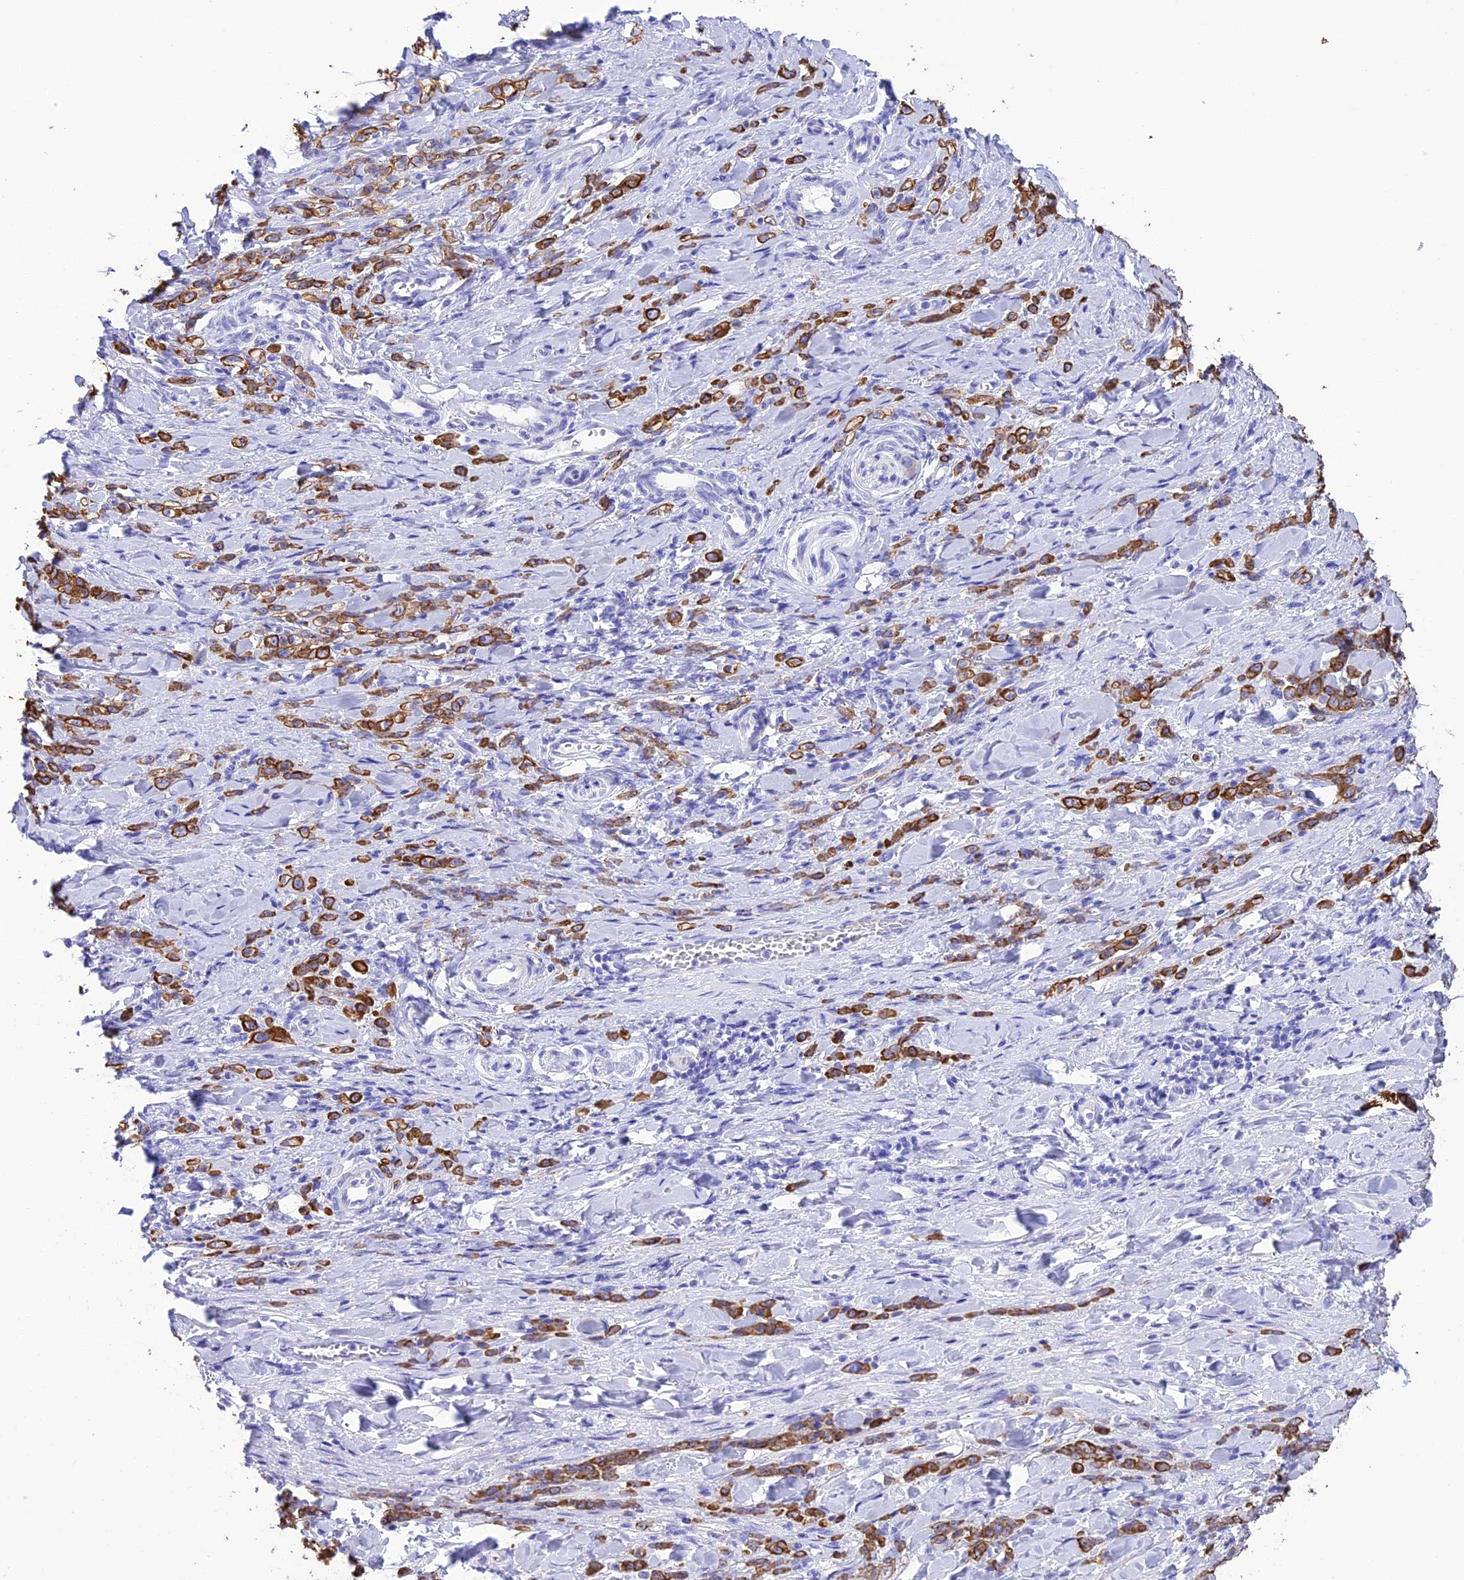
{"staining": {"intensity": "strong", "quantity": ">75%", "location": "cytoplasmic/membranous"}, "tissue": "stomach cancer", "cell_type": "Tumor cells", "image_type": "cancer", "snomed": [{"axis": "morphology", "description": "Normal tissue, NOS"}, {"axis": "morphology", "description": "Adenocarcinoma, NOS"}, {"axis": "topography", "description": "Stomach"}], "caption": "Stomach cancer was stained to show a protein in brown. There is high levels of strong cytoplasmic/membranous expression in about >75% of tumor cells.", "gene": "VPS52", "patient": {"sex": "male", "age": 82}}